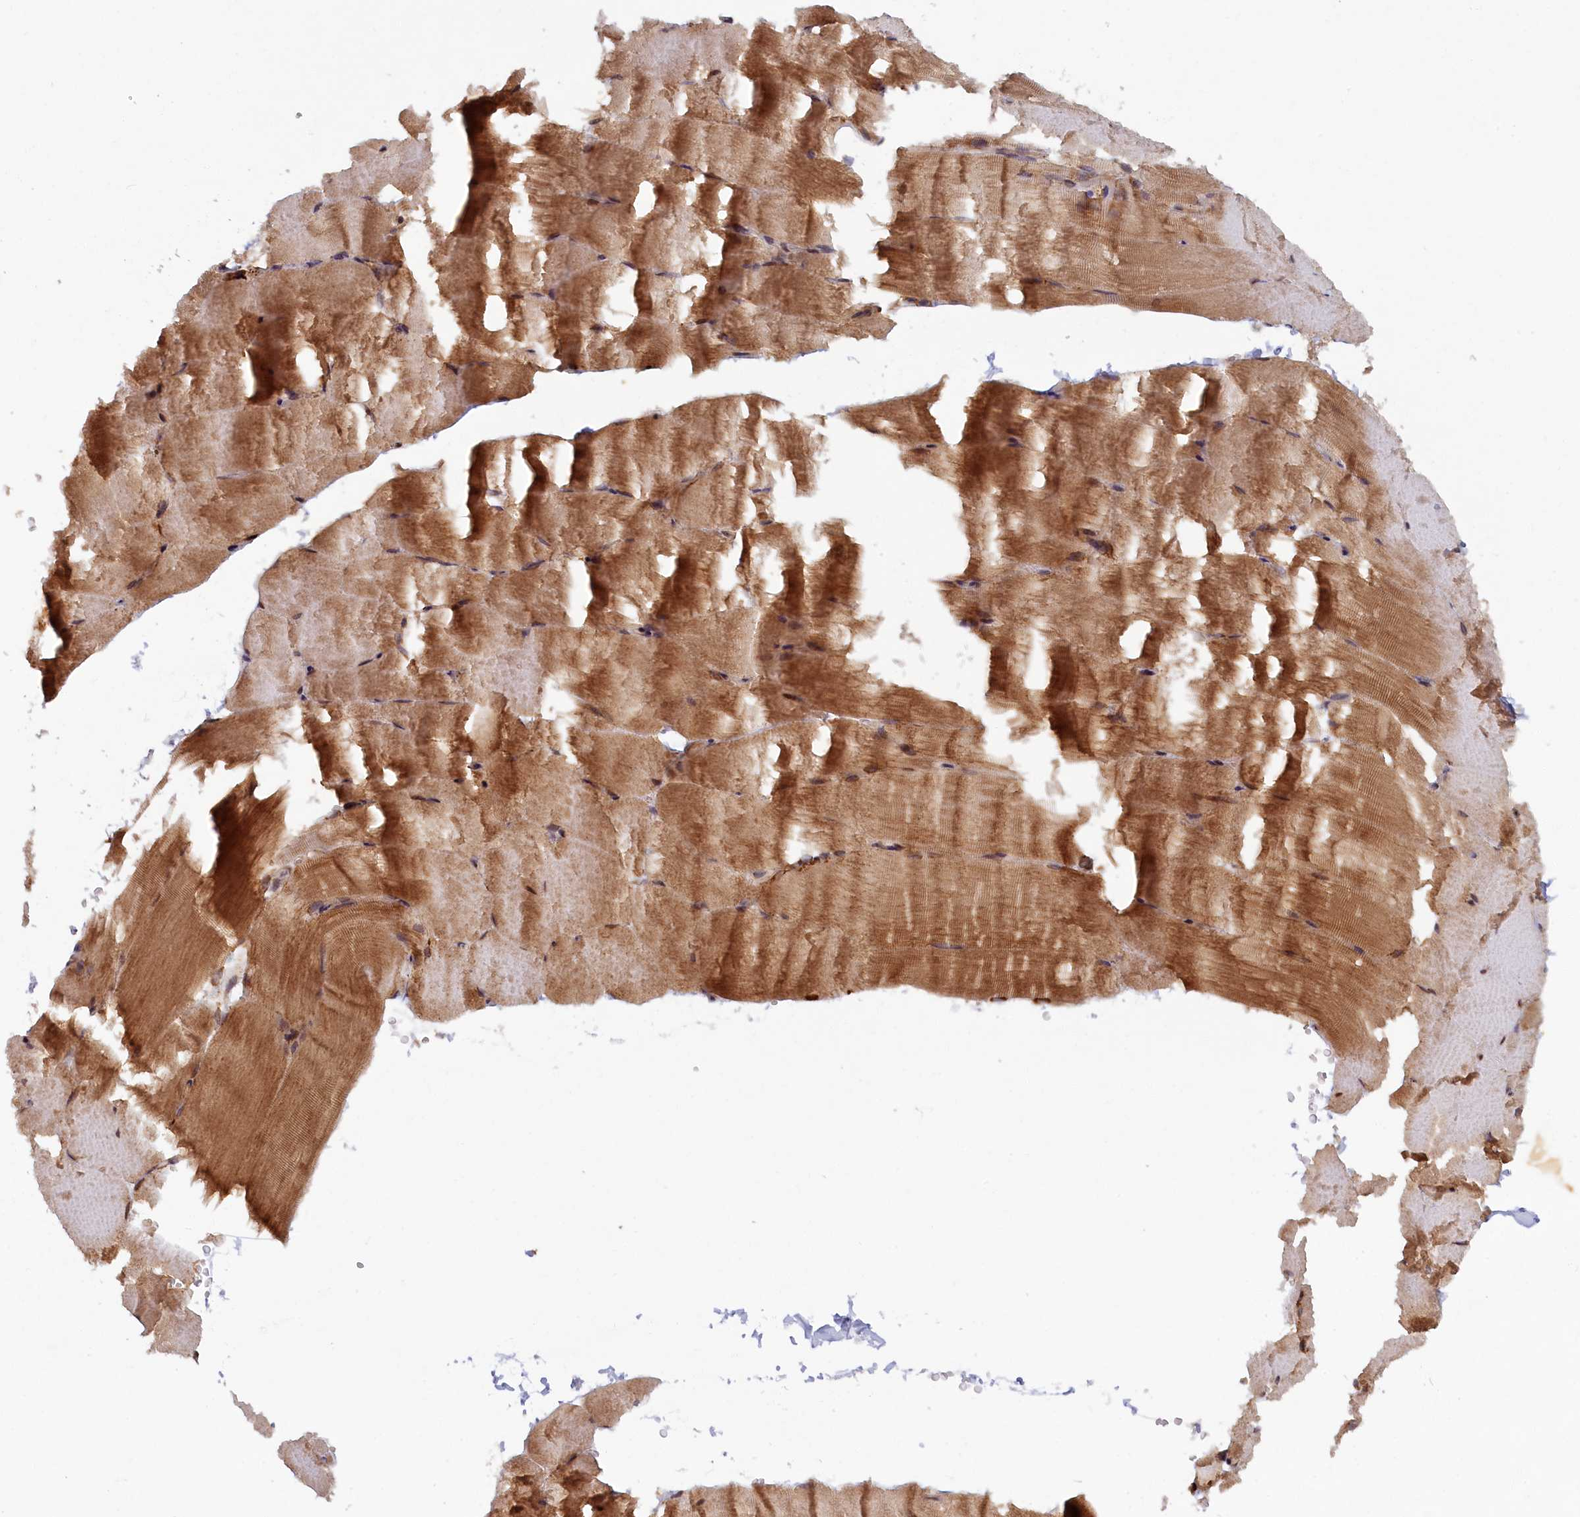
{"staining": {"intensity": "strong", "quantity": "25%-75%", "location": "cytoplasmic/membranous,nuclear"}, "tissue": "skeletal muscle", "cell_type": "Myocytes", "image_type": "normal", "snomed": [{"axis": "morphology", "description": "Normal tissue, NOS"}, {"axis": "topography", "description": "Skeletal muscle"}, {"axis": "topography", "description": "Parathyroid gland"}], "caption": "Skeletal muscle stained for a protein shows strong cytoplasmic/membranous,nuclear positivity in myocytes. Using DAB (brown) and hematoxylin (blue) stains, captured at high magnification using brightfield microscopy.", "gene": "PLA2G10", "patient": {"sex": "female", "age": 37}}